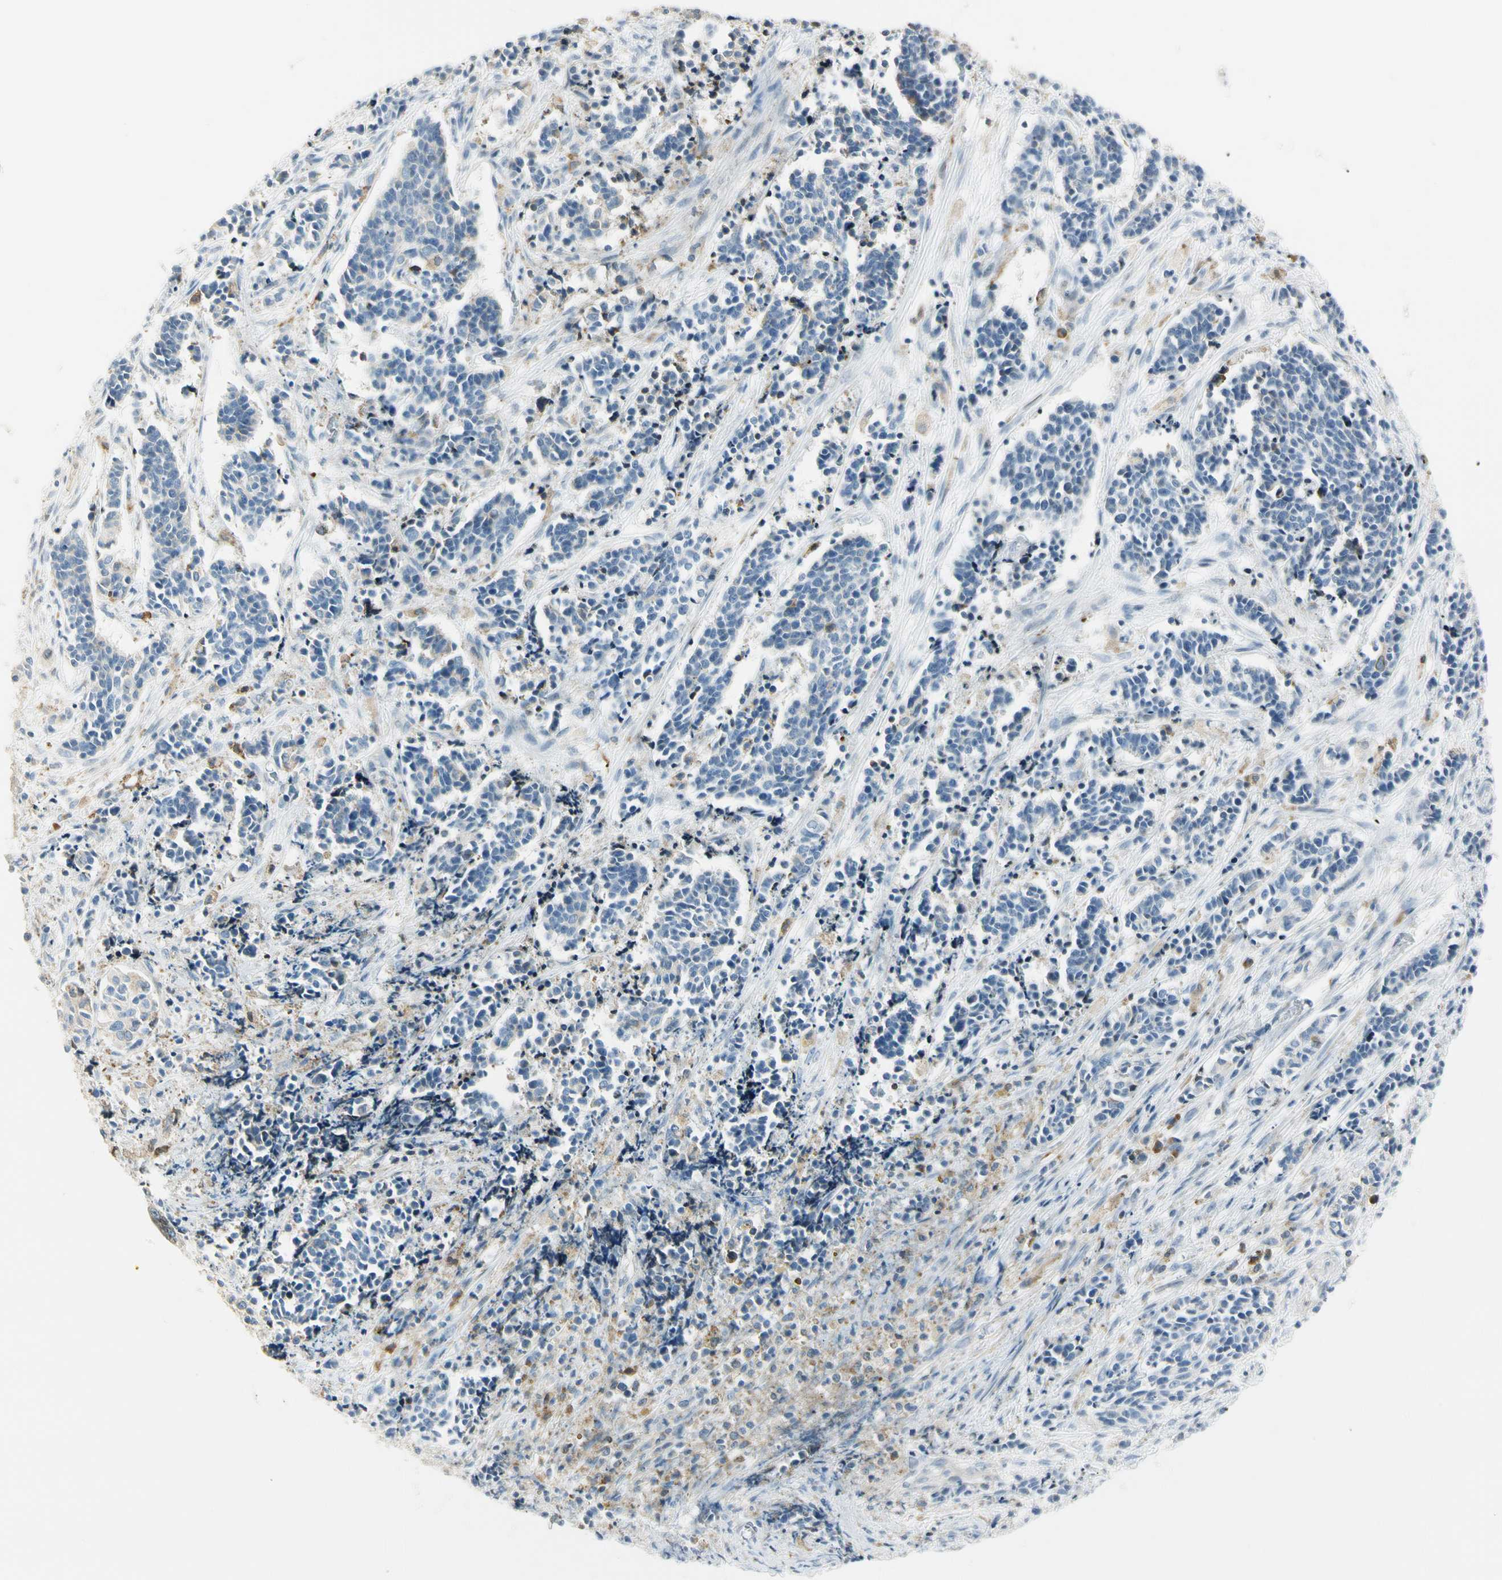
{"staining": {"intensity": "negative", "quantity": "none", "location": "none"}, "tissue": "cervical cancer", "cell_type": "Tumor cells", "image_type": "cancer", "snomed": [{"axis": "morphology", "description": "Squamous cell carcinoma, NOS"}, {"axis": "topography", "description": "Cervix"}], "caption": "Human cervical cancer (squamous cell carcinoma) stained for a protein using IHC shows no positivity in tumor cells.", "gene": "TNFSF11", "patient": {"sex": "female", "age": 35}}